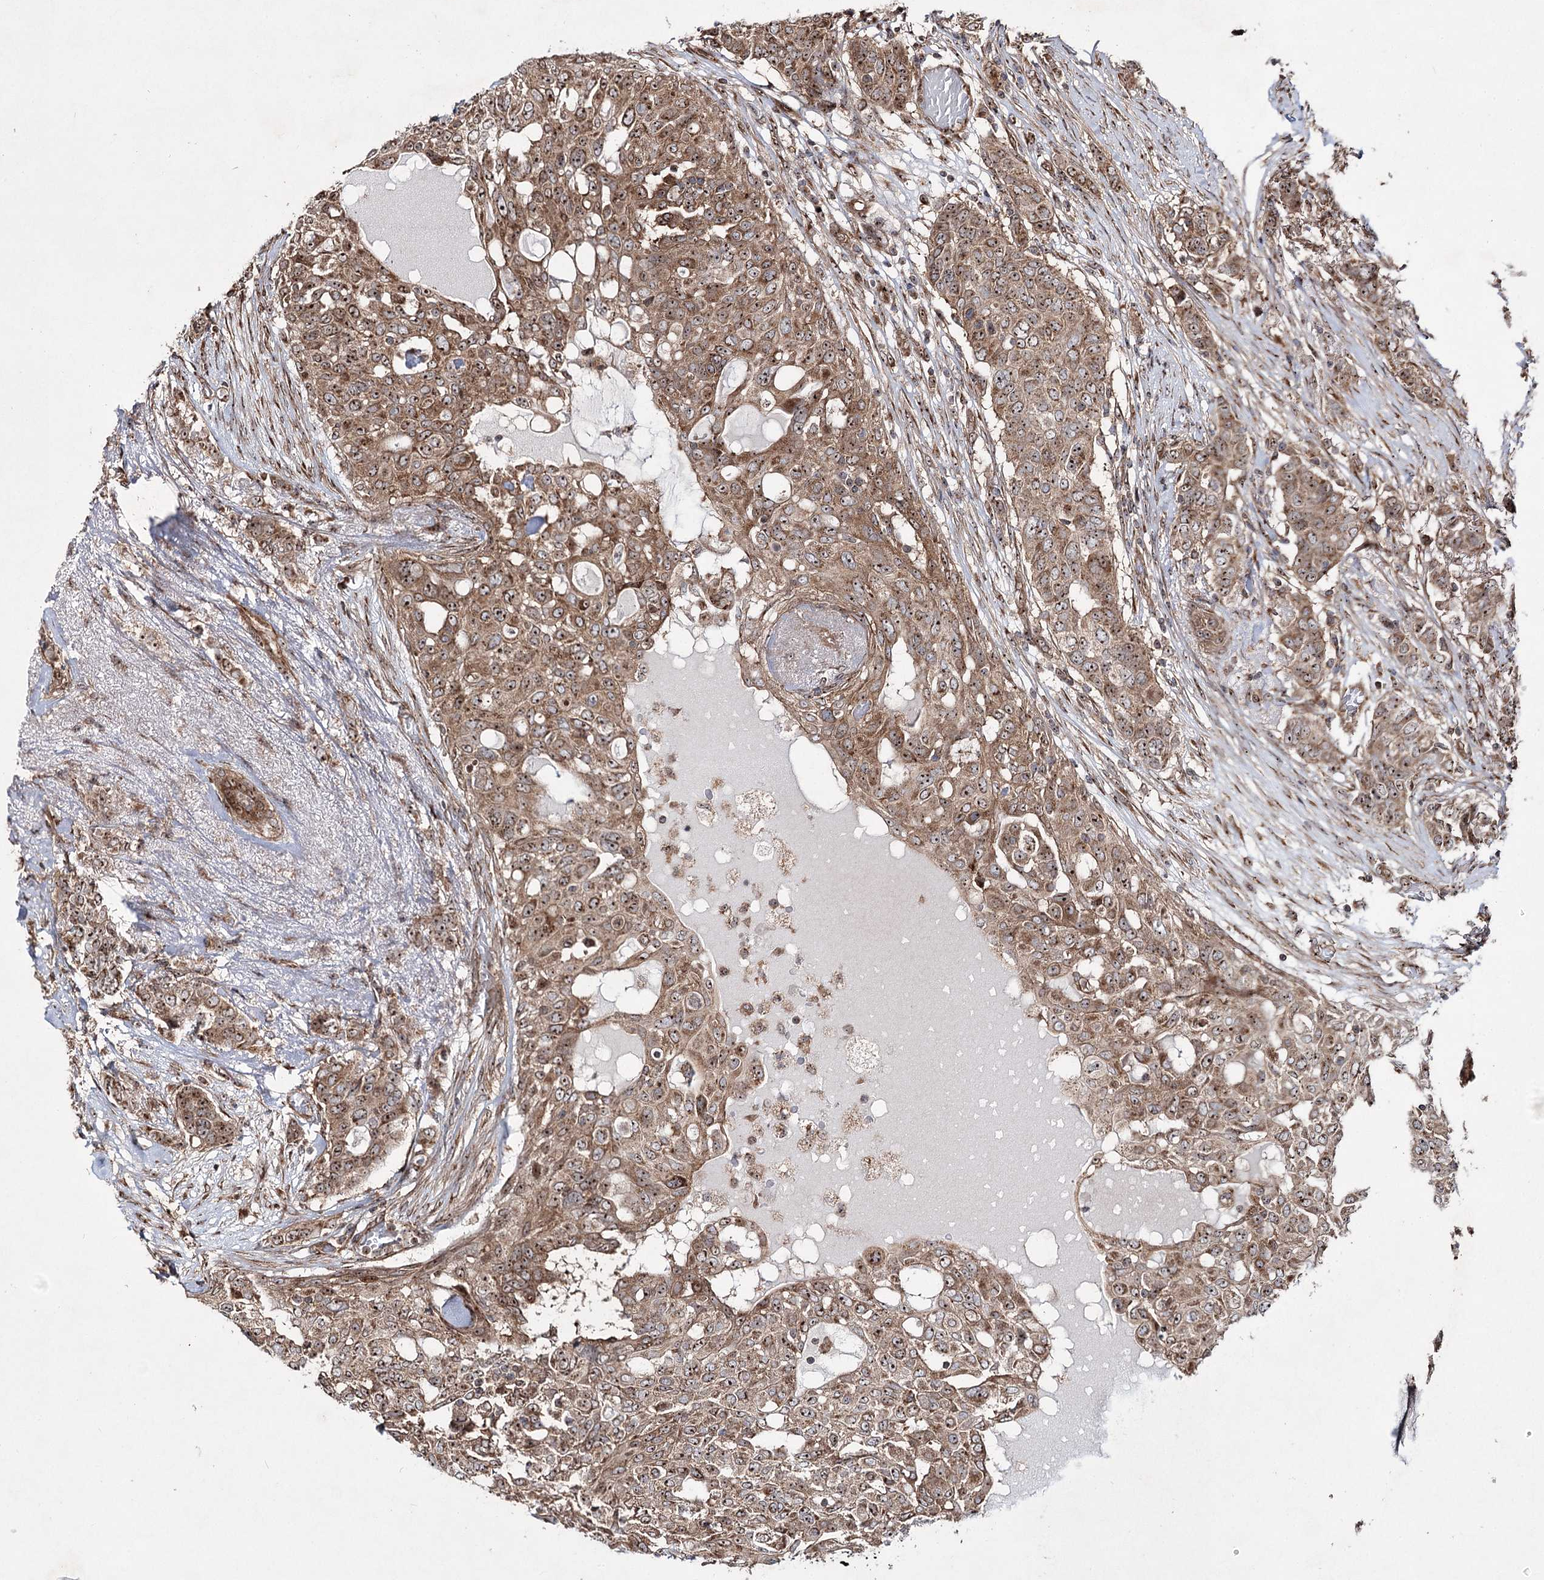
{"staining": {"intensity": "moderate", "quantity": ">75%", "location": "cytoplasmic/membranous,nuclear"}, "tissue": "breast cancer", "cell_type": "Tumor cells", "image_type": "cancer", "snomed": [{"axis": "morphology", "description": "Lobular carcinoma"}, {"axis": "topography", "description": "Breast"}], "caption": "This is an image of immunohistochemistry staining of breast cancer, which shows moderate expression in the cytoplasmic/membranous and nuclear of tumor cells.", "gene": "SERINC5", "patient": {"sex": "female", "age": 51}}